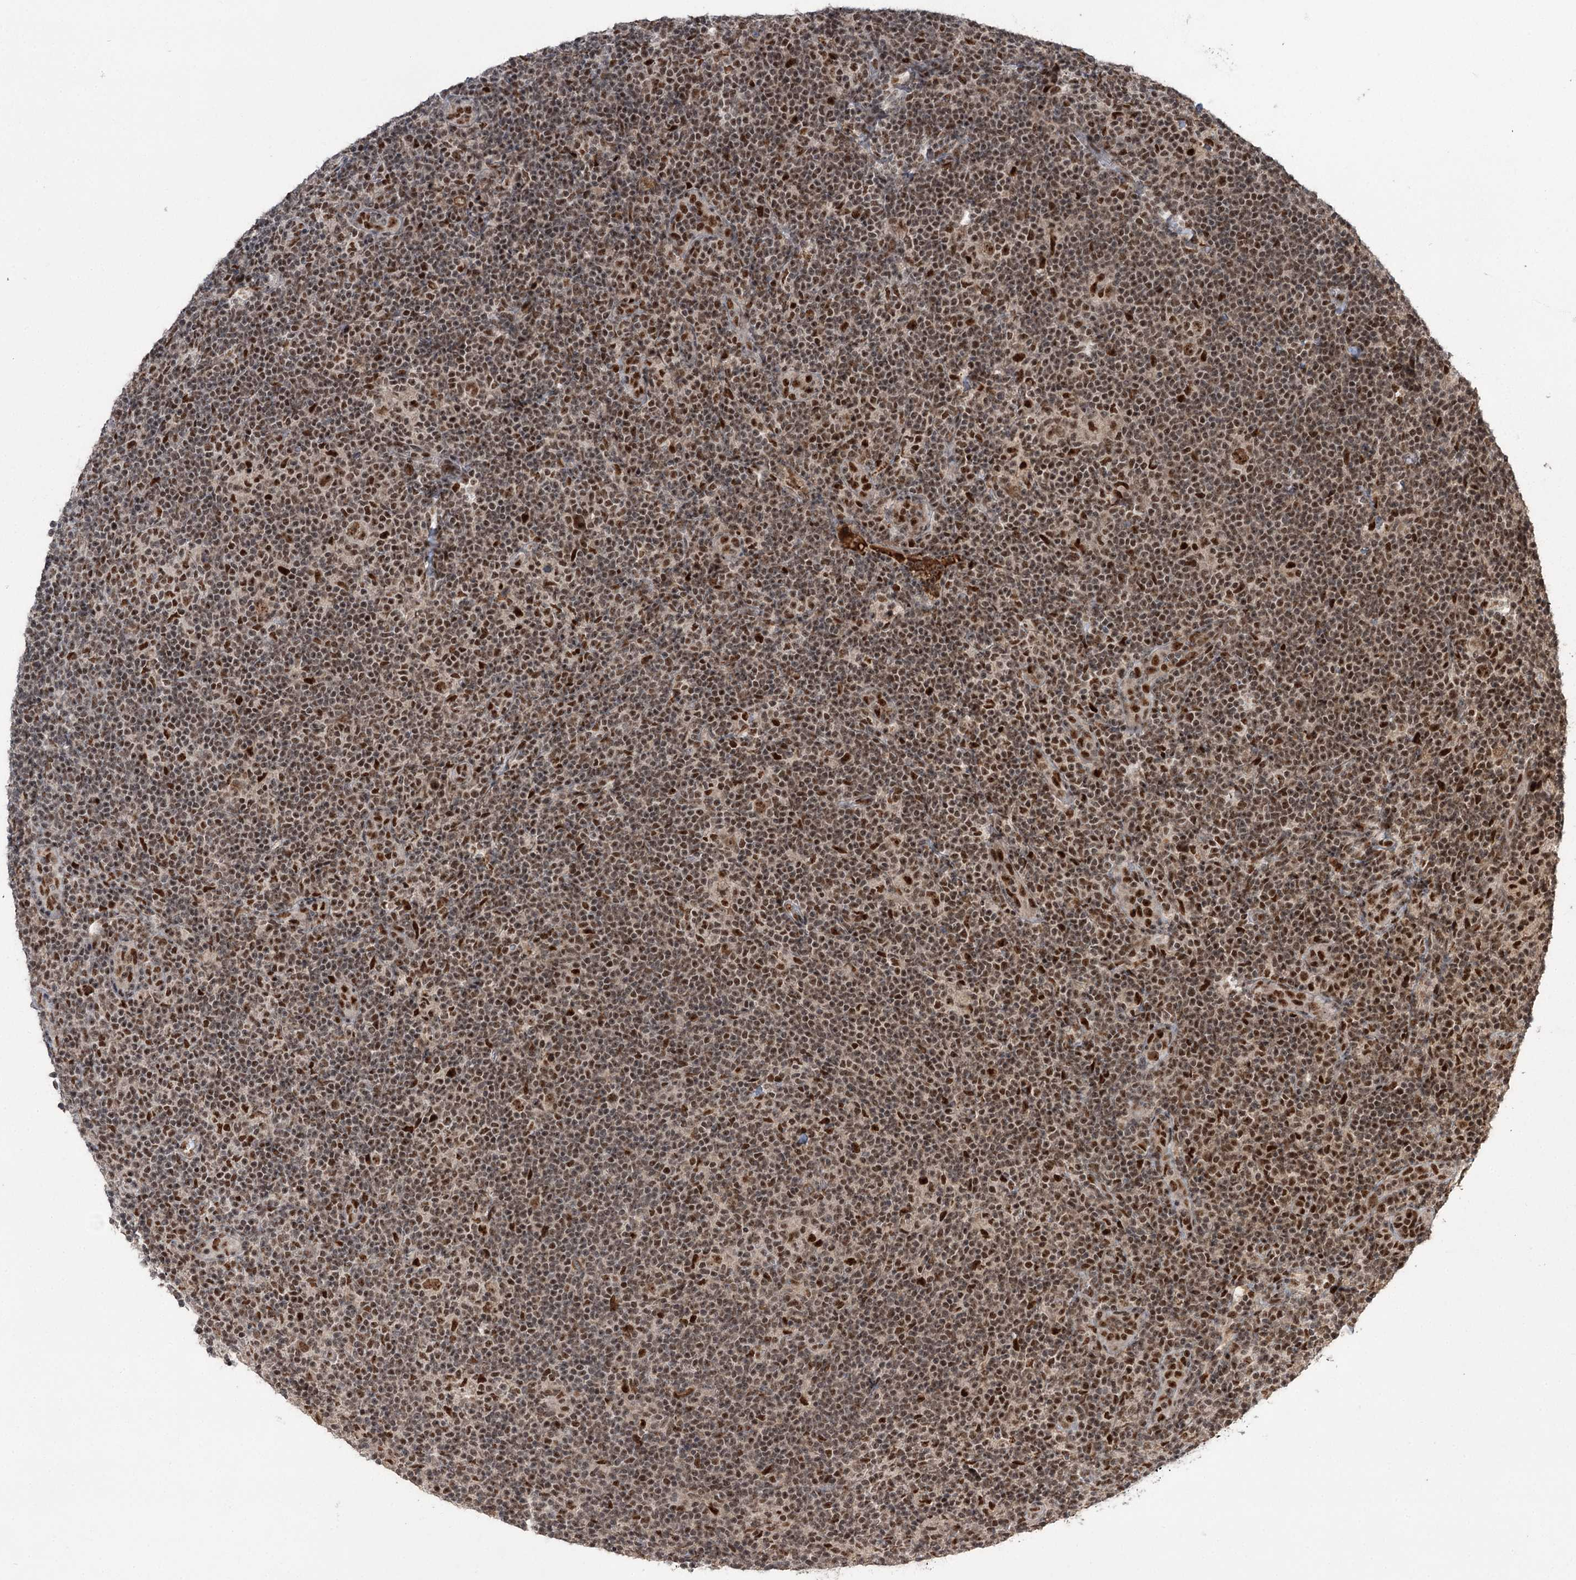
{"staining": {"intensity": "moderate", "quantity": ">75%", "location": "nuclear"}, "tissue": "lymphoma", "cell_type": "Tumor cells", "image_type": "cancer", "snomed": [{"axis": "morphology", "description": "Hodgkin's disease, NOS"}, {"axis": "topography", "description": "Lymph node"}], "caption": "This is an image of IHC staining of Hodgkin's disease, which shows moderate staining in the nuclear of tumor cells.", "gene": "ERCC3", "patient": {"sex": "female", "age": 57}}